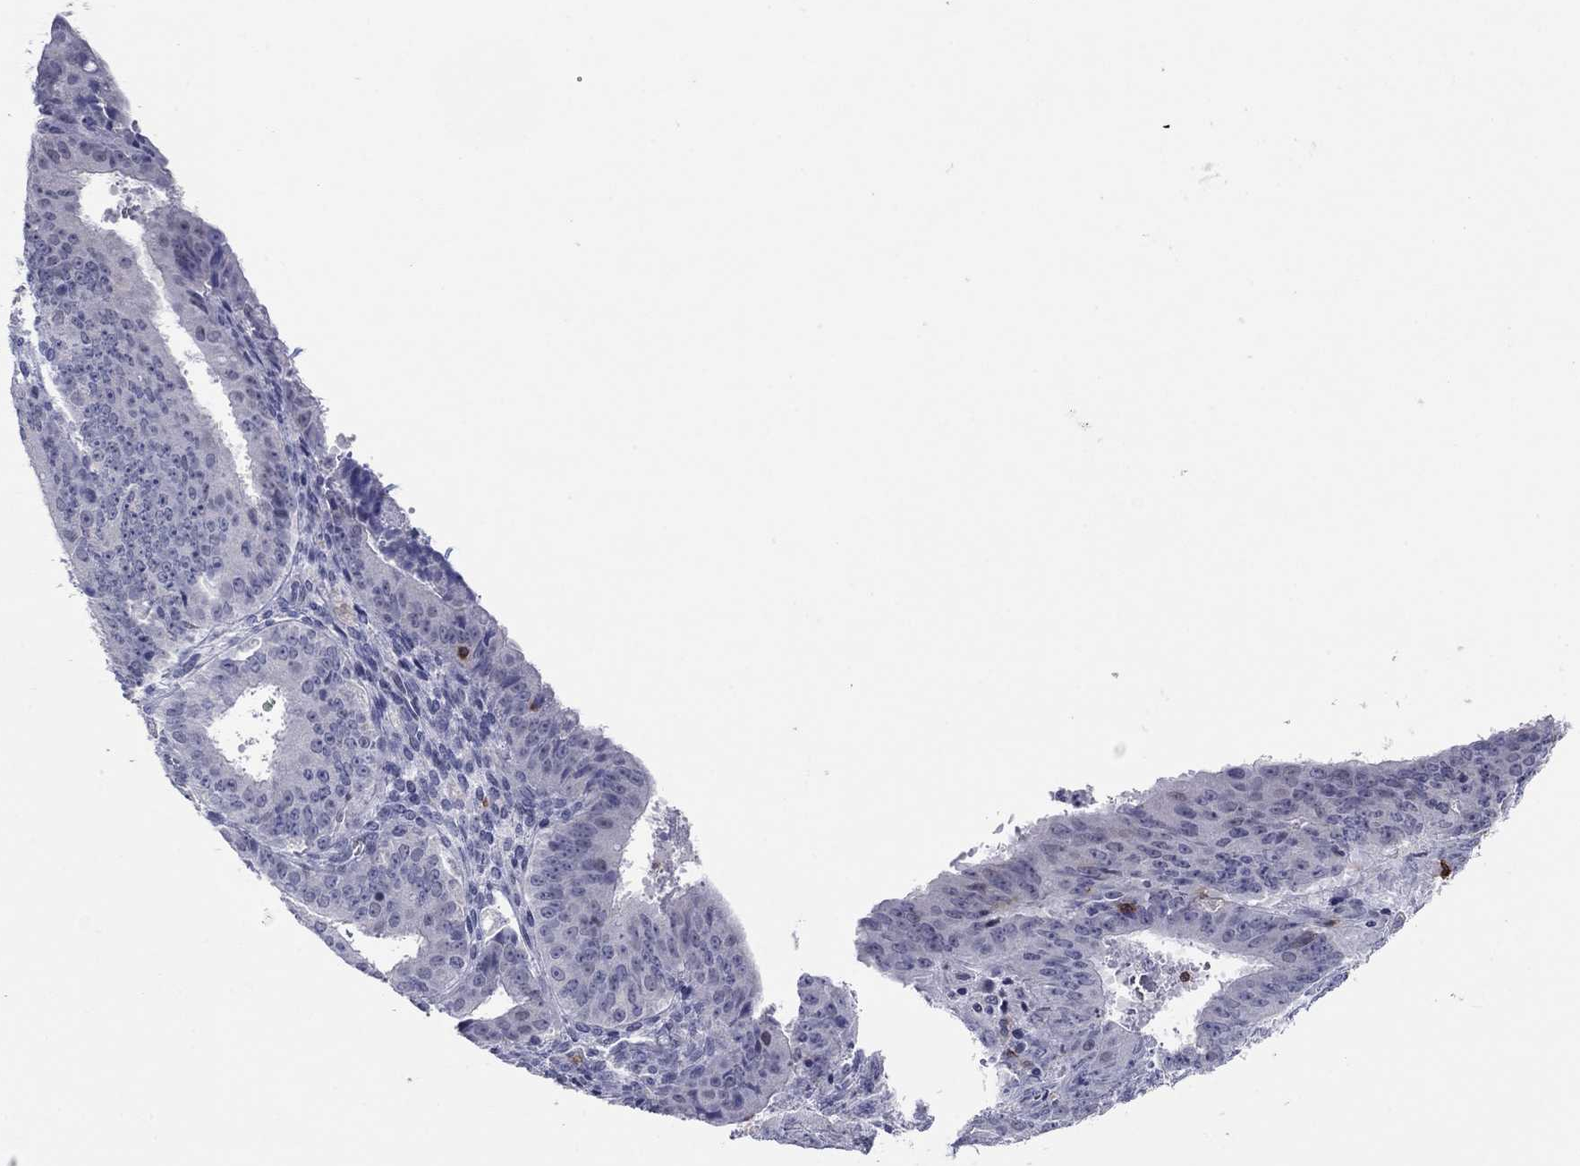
{"staining": {"intensity": "negative", "quantity": "none", "location": "none"}, "tissue": "ovarian cancer", "cell_type": "Tumor cells", "image_type": "cancer", "snomed": [{"axis": "morphology", "description": "Carcinoma, endometroid"}, {"axis": "topography", "description": "Ovary"}], "caption": "Immunohistochemistry (IHC) of human endometroid carcinoma (ovarian) displays no staining in tumor cells. (Stains: DAB immunohistochemistry with hematoxylin counter stain, Microscopy: brightfield microscopy at high magnification).", "gene": "ITGAE", "patient": {"sex": "female", "age": 42}}